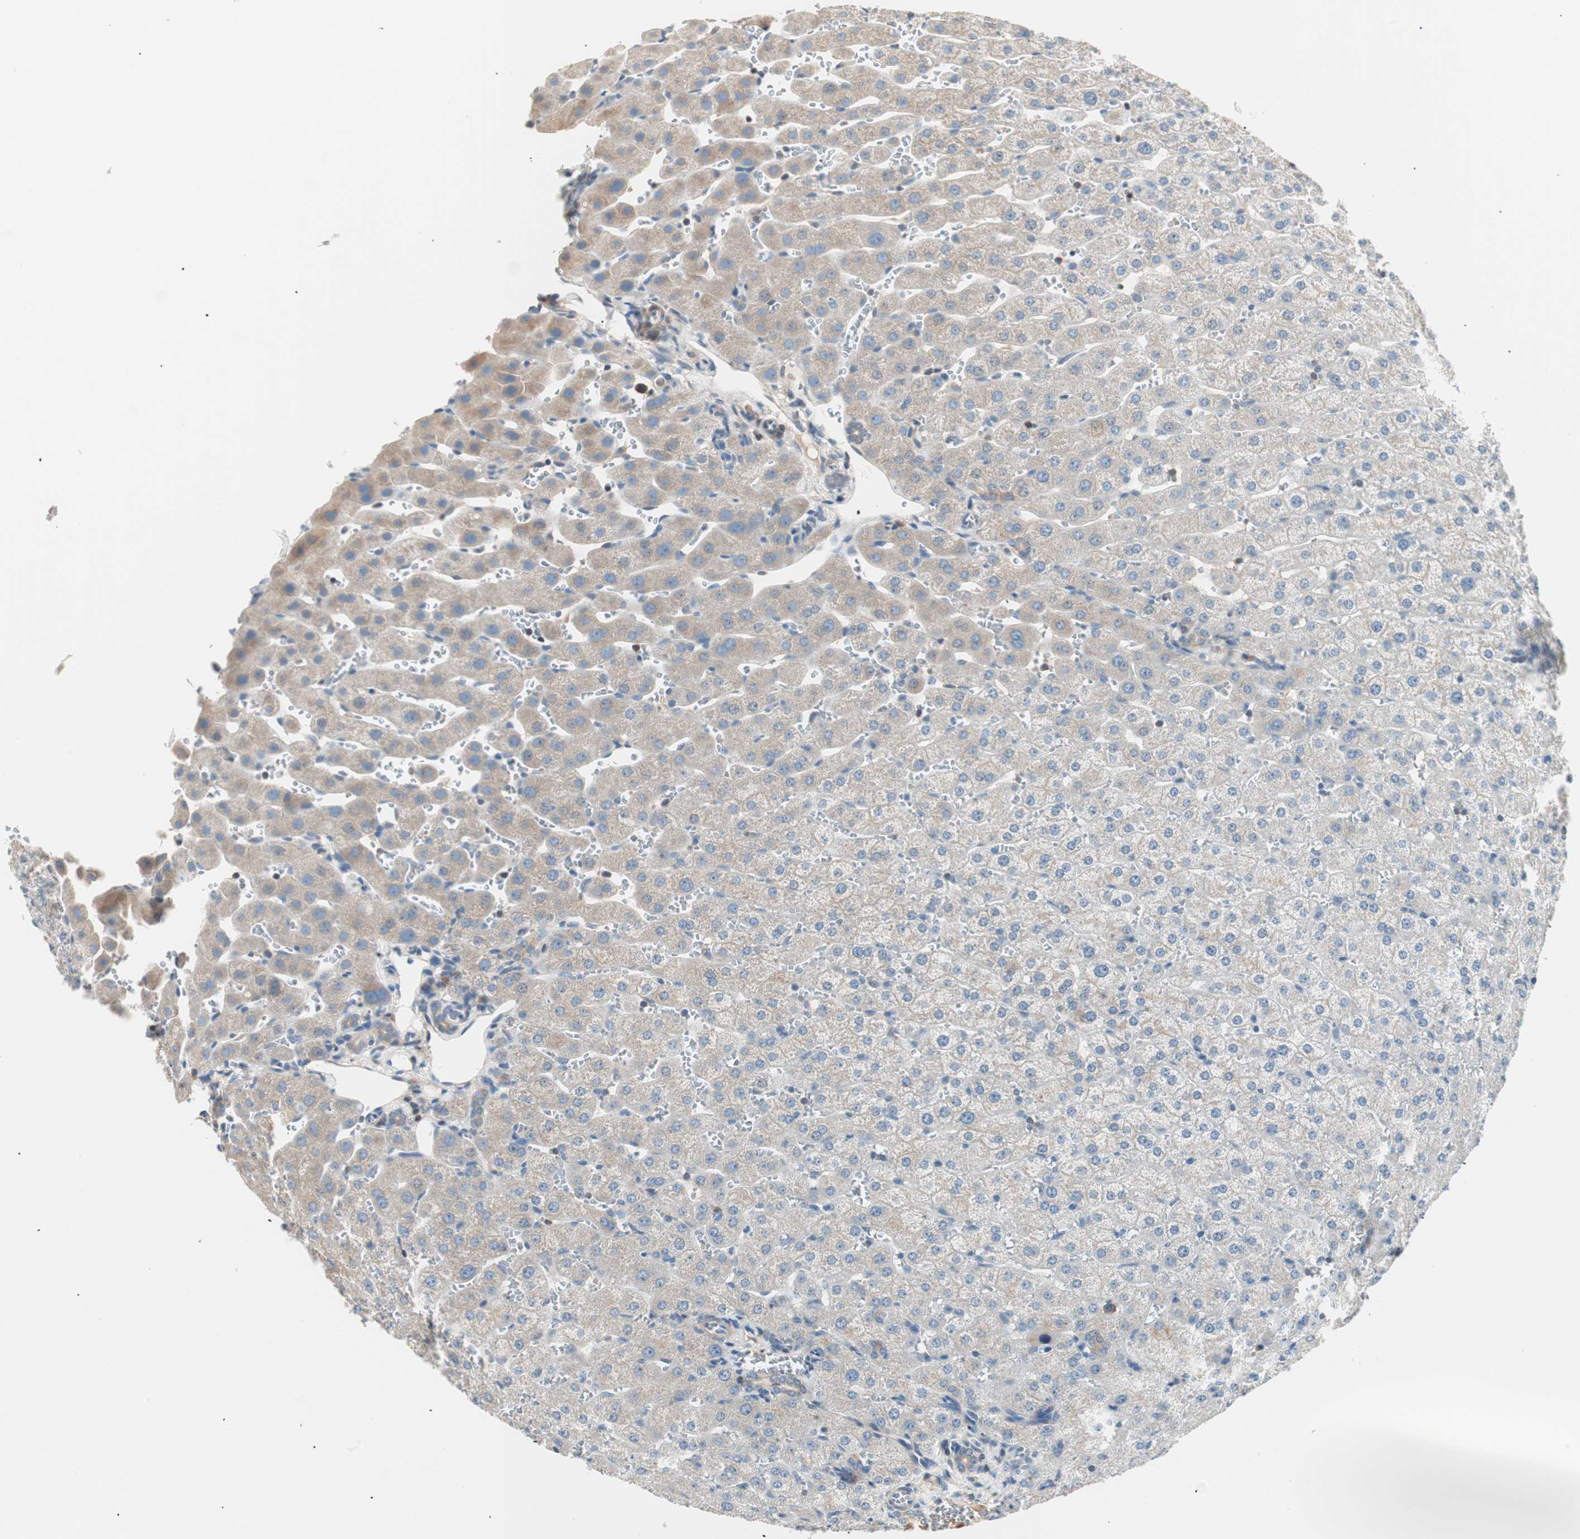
{"staining": {"intensity": "weak", "quantity": ">75%", "location": "cytoplasmic/membranous"}, "tissue": "liver", "cell_type": "Cholangiocytes", "image_type": "normal", "snomed": [{"axis": "morphology", "description": "Normal tissue, NOS"}, {"axis": "morphology", "description": "Fibrosis, NOS"}, {"axis": "topography", "description": "Liver"}], "caption": "Immunohistochemistry (DAB (3,3'-diaminobenzidine)) staining of normal liver exhibits weak cytoplasmic/membranous protein staining in approximately >75% of cholangiocytes. The protein is shown in brown color, while the nuclei are stained blue.", "gene": "RAD54B", "patient": {"sex": "female", "age": 29}}